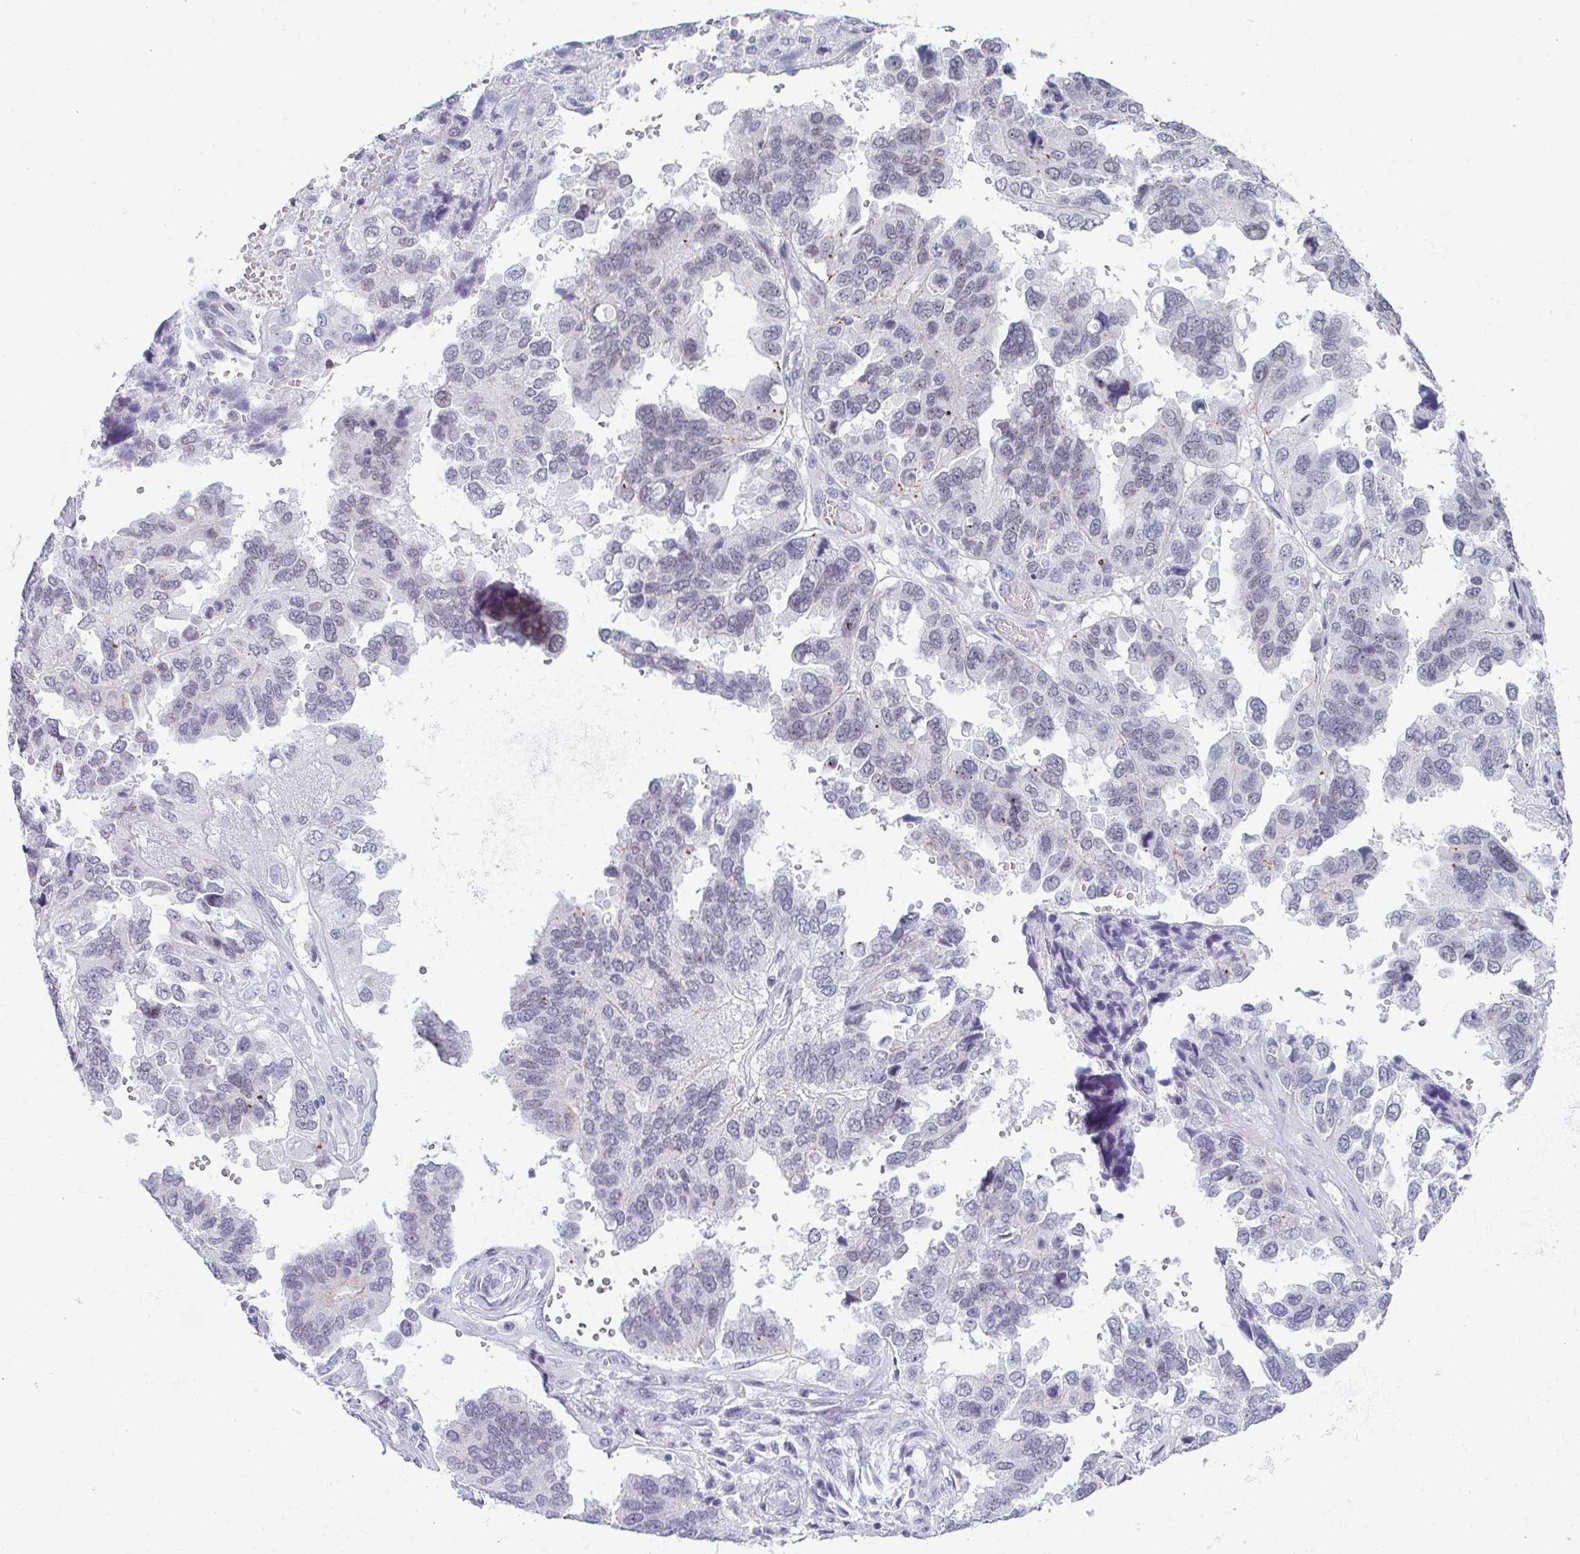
{"staining": {"intensity": "negative", "quantity": "none", "location": "none"}, "tissue": "ovarian cancer", "cell_type": "Tumor cells", "image_type": "cancer", "snomed": [{"axis": "morphology", "description": "Cystadenocarcinoma, serous, NOS"}, {"axis": "topography", "description": "Ovary"}], "caption": "Ovarian cancer (serous cystadenocarcinoma) was stained to show a protein in brown. There is no significant positivity in tumor cells.", "gene": "PYCR3", "patient": {"sex": "female", "age": 79}}